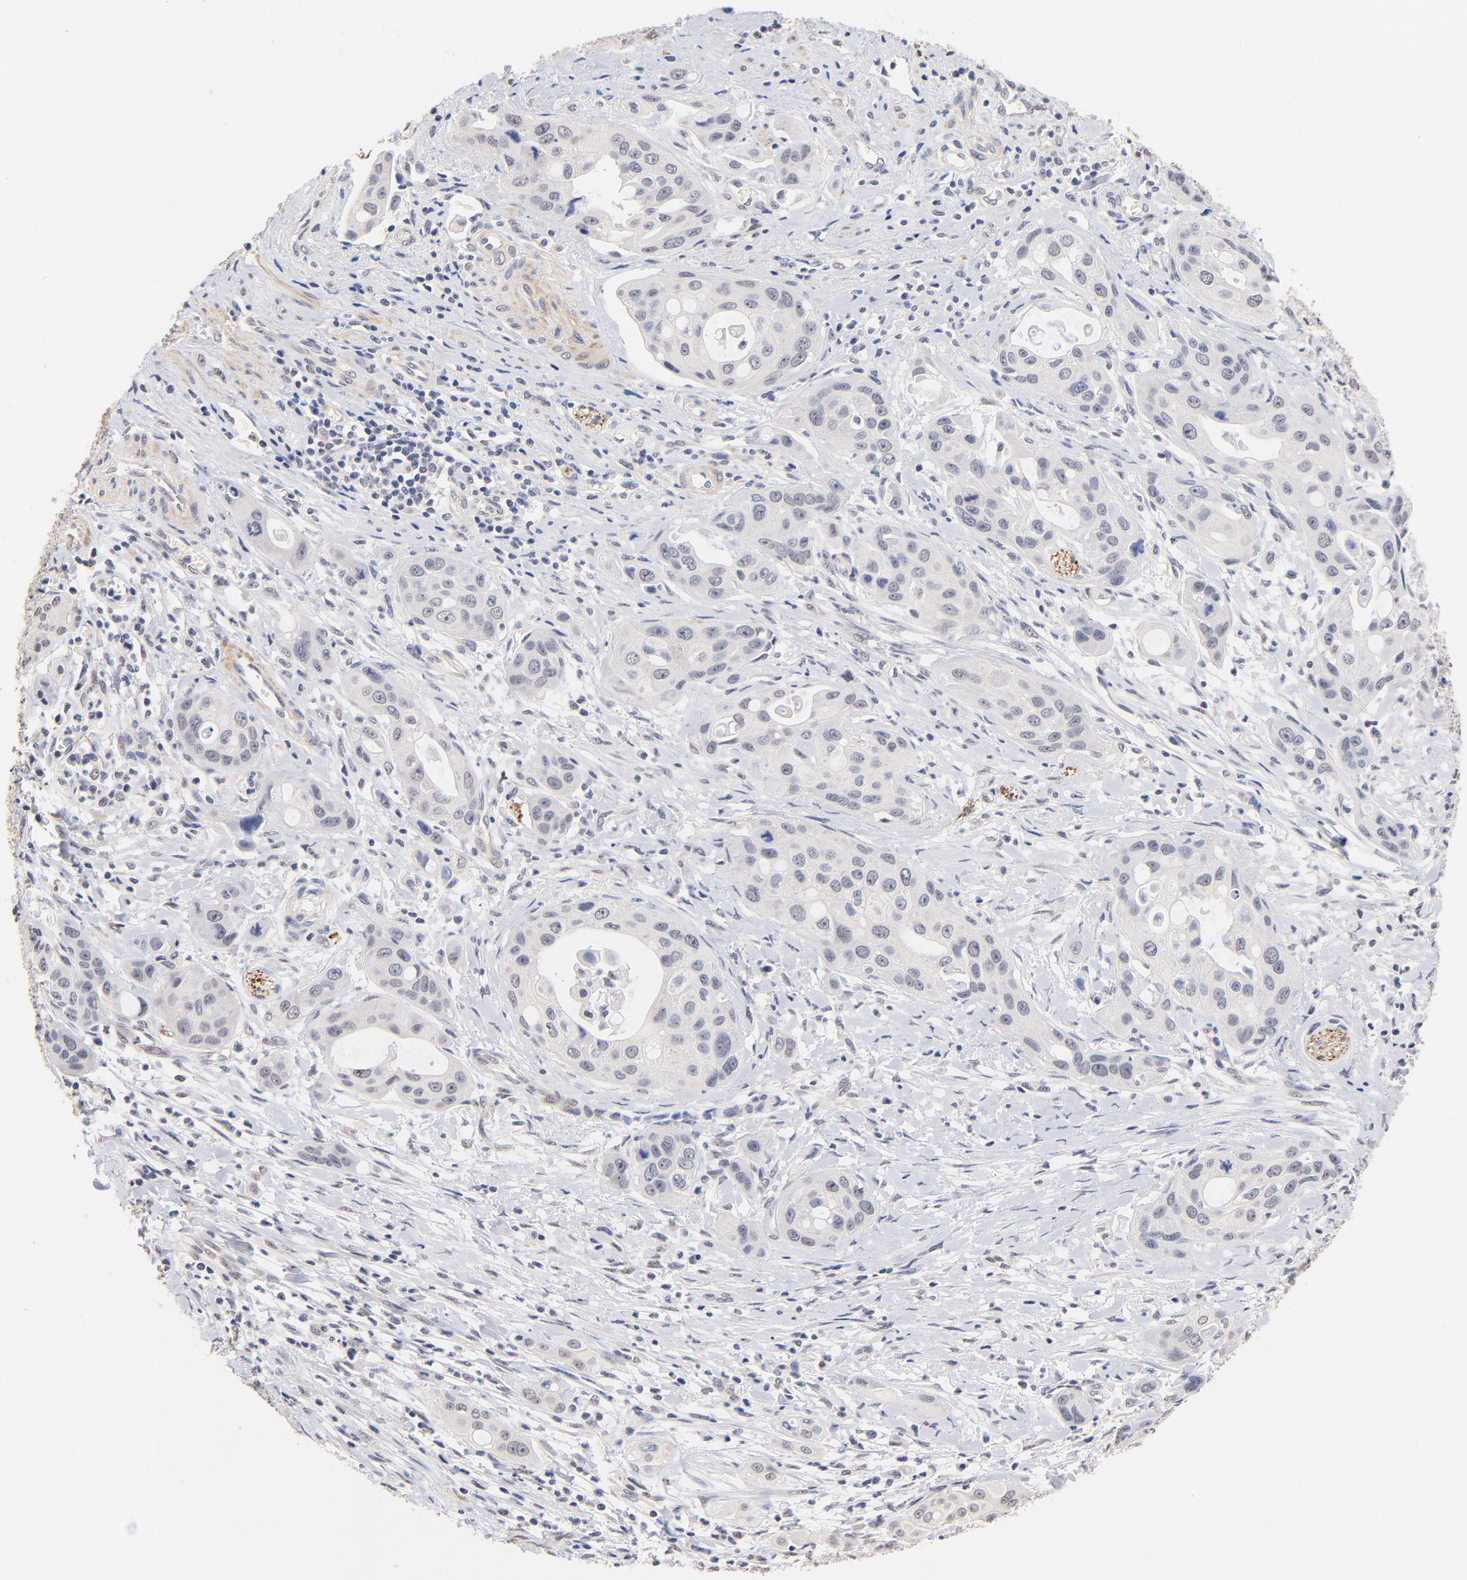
{"staining": {"intensity": "negative", "quantity": "none", "location": "none"}, "tissue": "pancreatic cancer", "cell_type": "Tumor cells", "image_type": "cancer", "snomed": [{"axis": "morphology", "description": "Adenocarcinoma, NOS"}, {"axis": "topography", "description": "Pancreas"}], "caption": "IHC image of neoplastic tissue: human pancreatic adenocarcinoma stained with DAB reveals no significant protein positivity in tumor cells. (DAB (3,3'-diaminobenzidine) IHC with hematoxylin counter stain).", "gene": "RIBC2", "patient": {"sex": "female", "age": 60}}